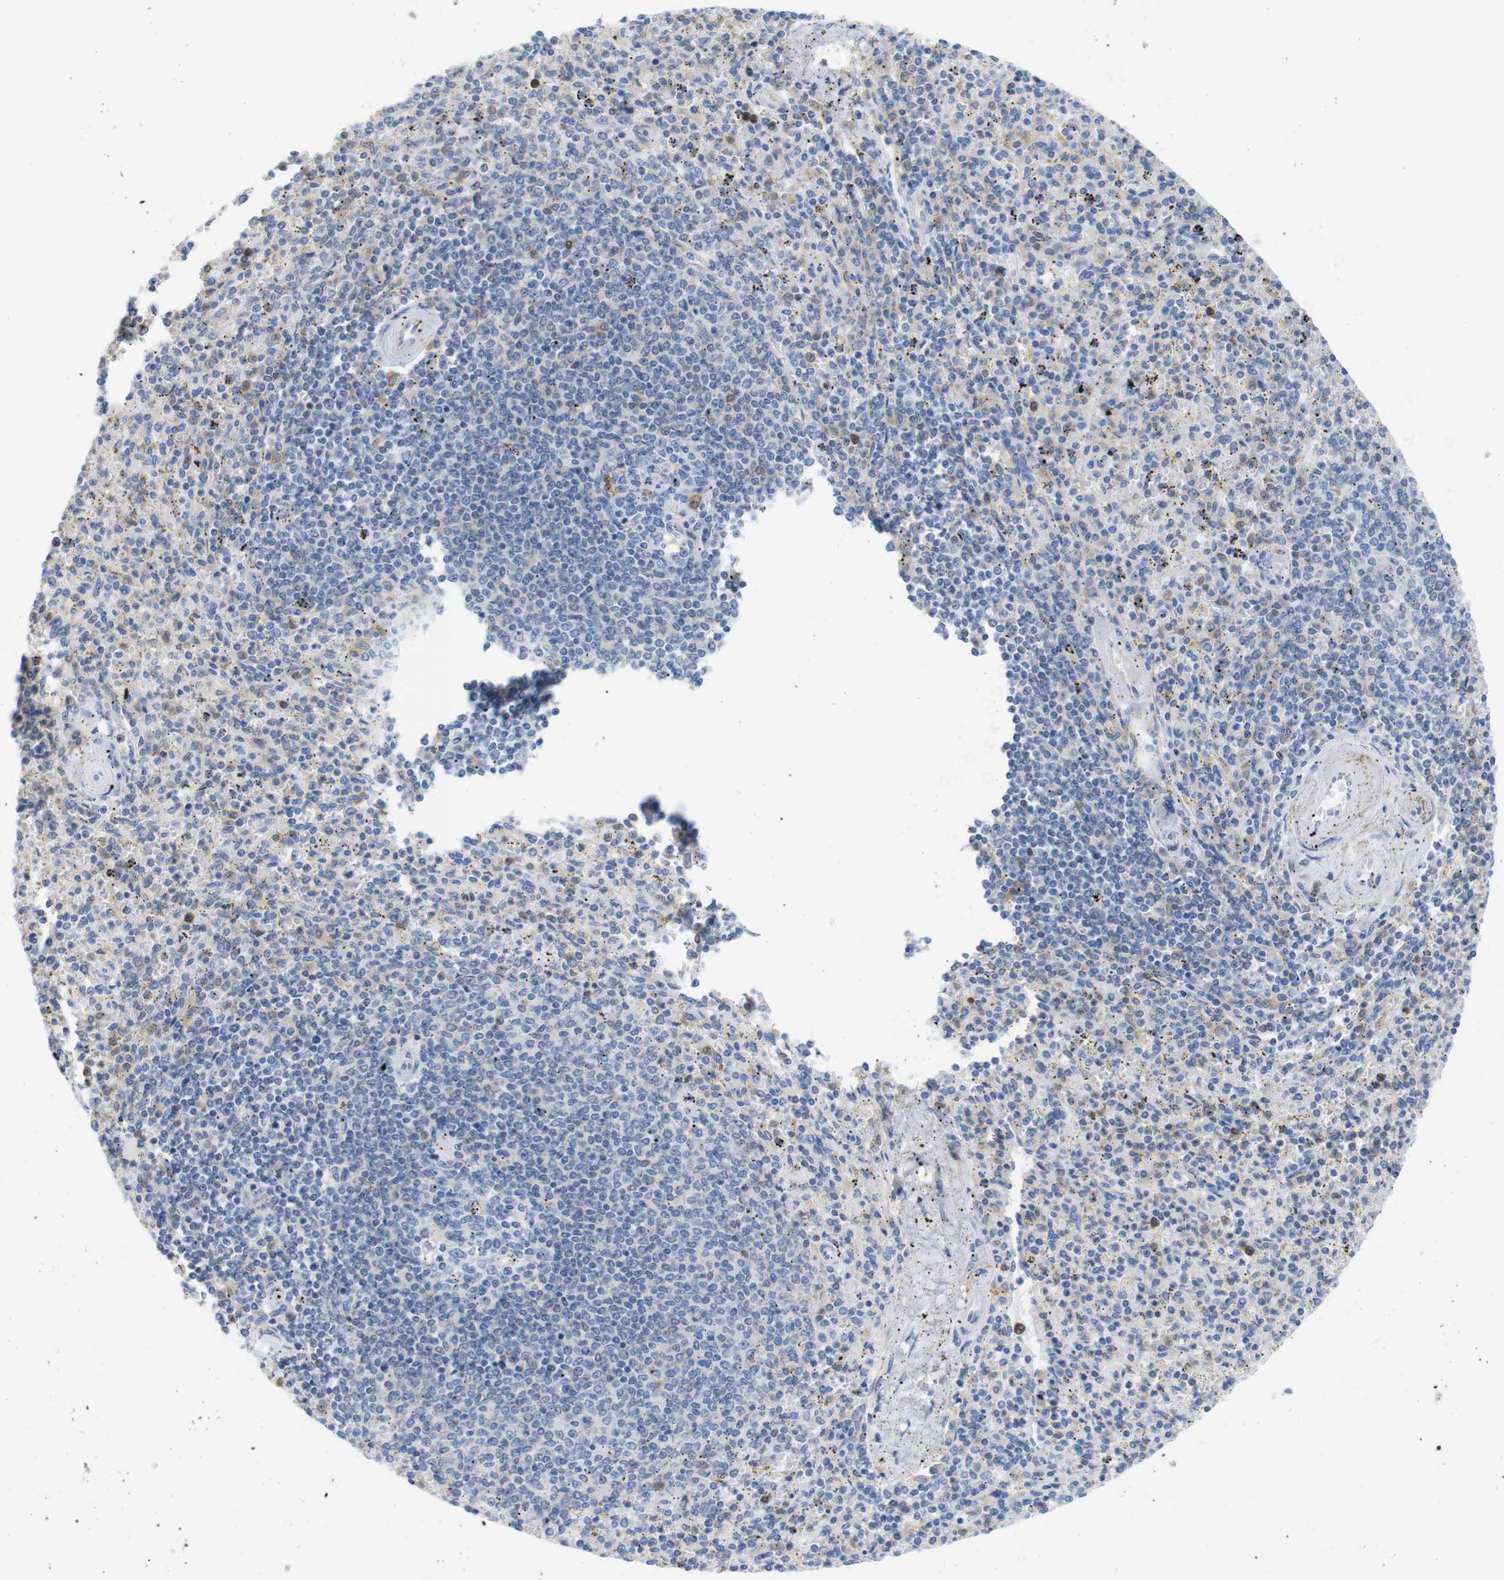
{"staining": {"intensity": "weak", "quantity": "<25%", "location": "cytoplasmic/membranous"}, "tissue": "spleen", "cell_type": "Cells in red pulp", "image_type": "normal", "snomed": [{"axis": "morphology", "description": "Normal tissue, NOS"}, {"axis": "topography", "description": "Spleen"}], "caption": "Cells in red pulp show no significant positivity in unremarkable spleen. (Stains: DAB (3,3'-diaminobenzidine) immunohistochemistry (IHC) with hematoxylin counter stain, Microscopy: brightfield microscopy at high magnification).", "gene": "NEBL", "patient": {"sex": "male", "age": 72}}